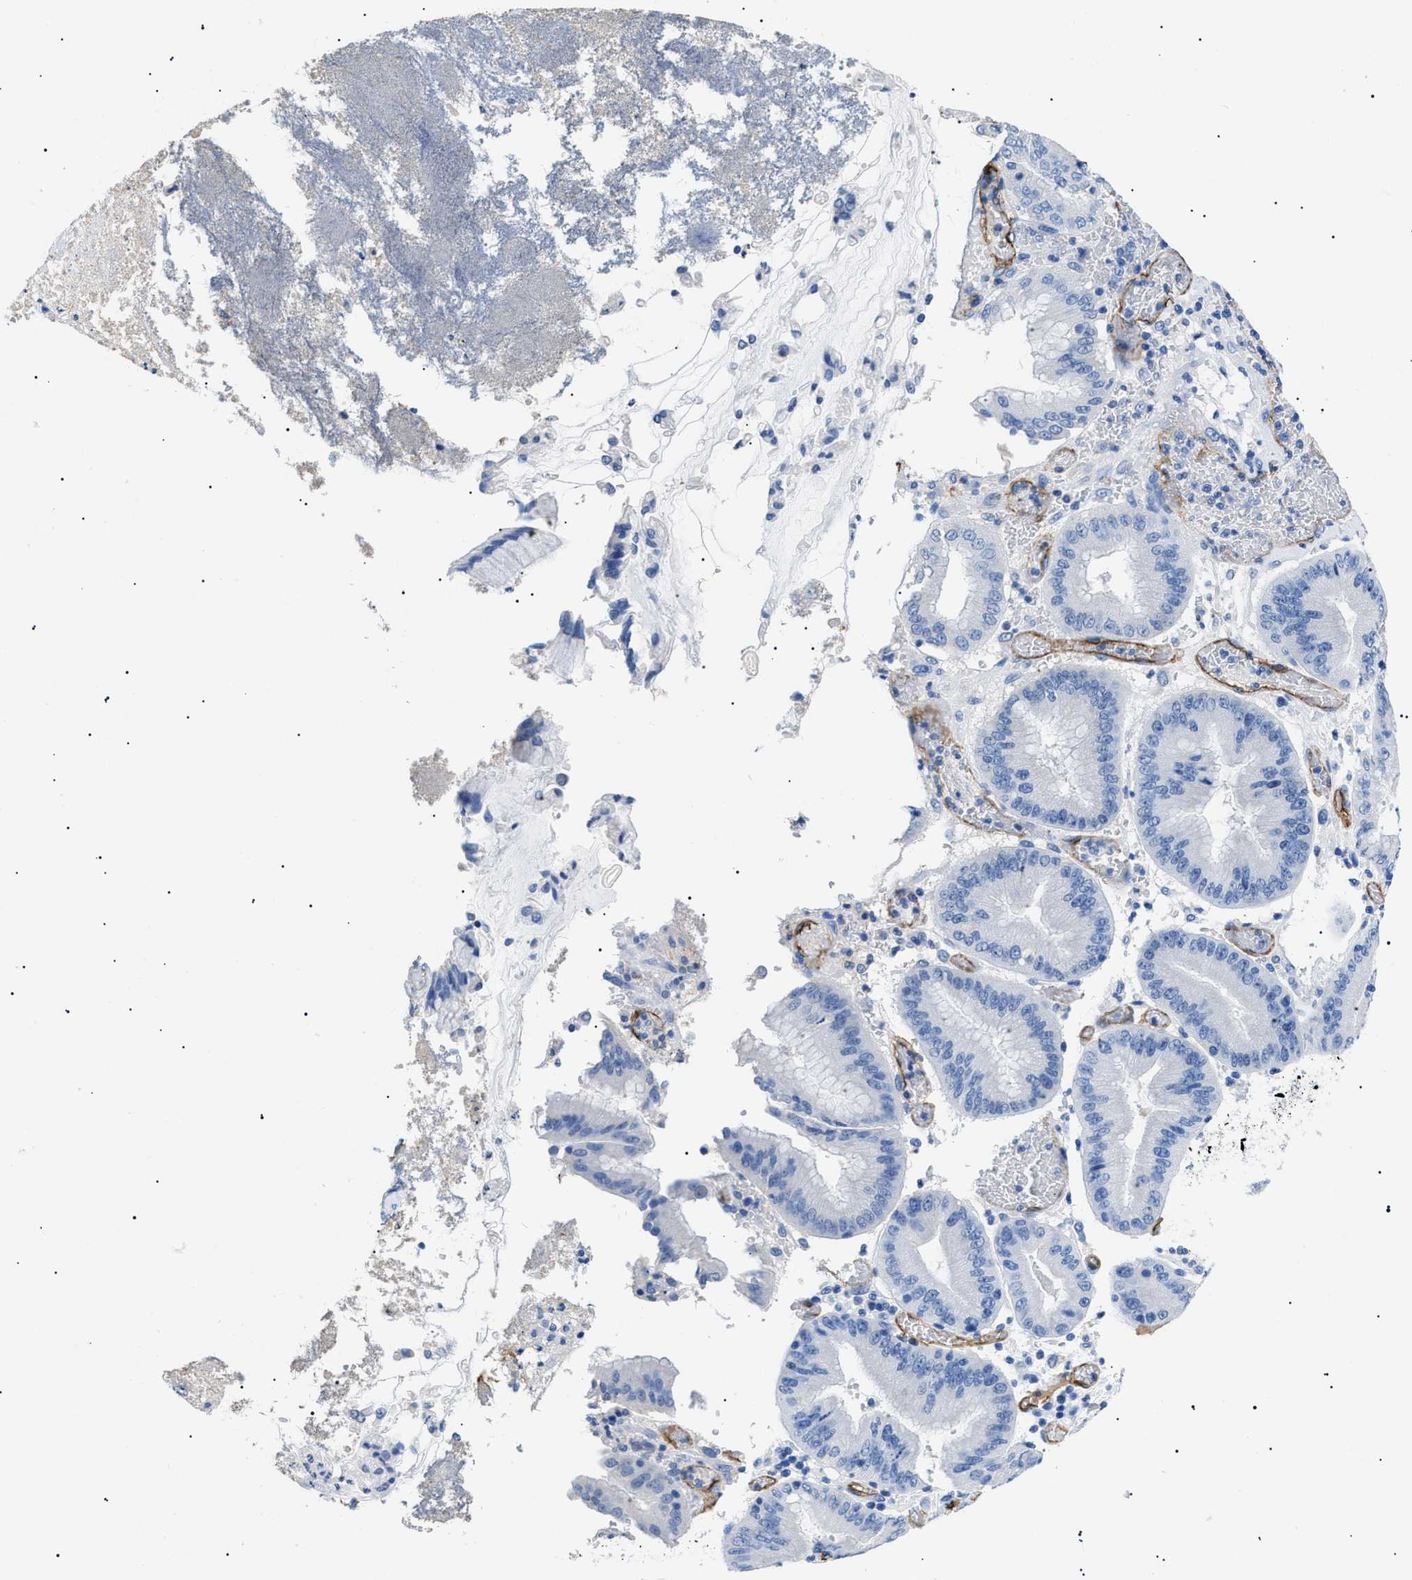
{"staining": {"intensity": "negative", "quantity": "none", "location": "none"}, "tissue": "stomach cancer", "cell_type": "Tumor cells", "image_type": "cancer", "snomed": [{"axis": "morphology", "description": "Normal tissue, NOS"}, {"axis": "morphology", "description": "Adenocarcinoma, NOS"}, {"axis": "topography", "description": "Stomach"}], "caption": "Image shows no significant protein positivity in tumor cells of stomach cancer.", "gene": "PODXL", "patient": {"sex": "male", "age": 48}}